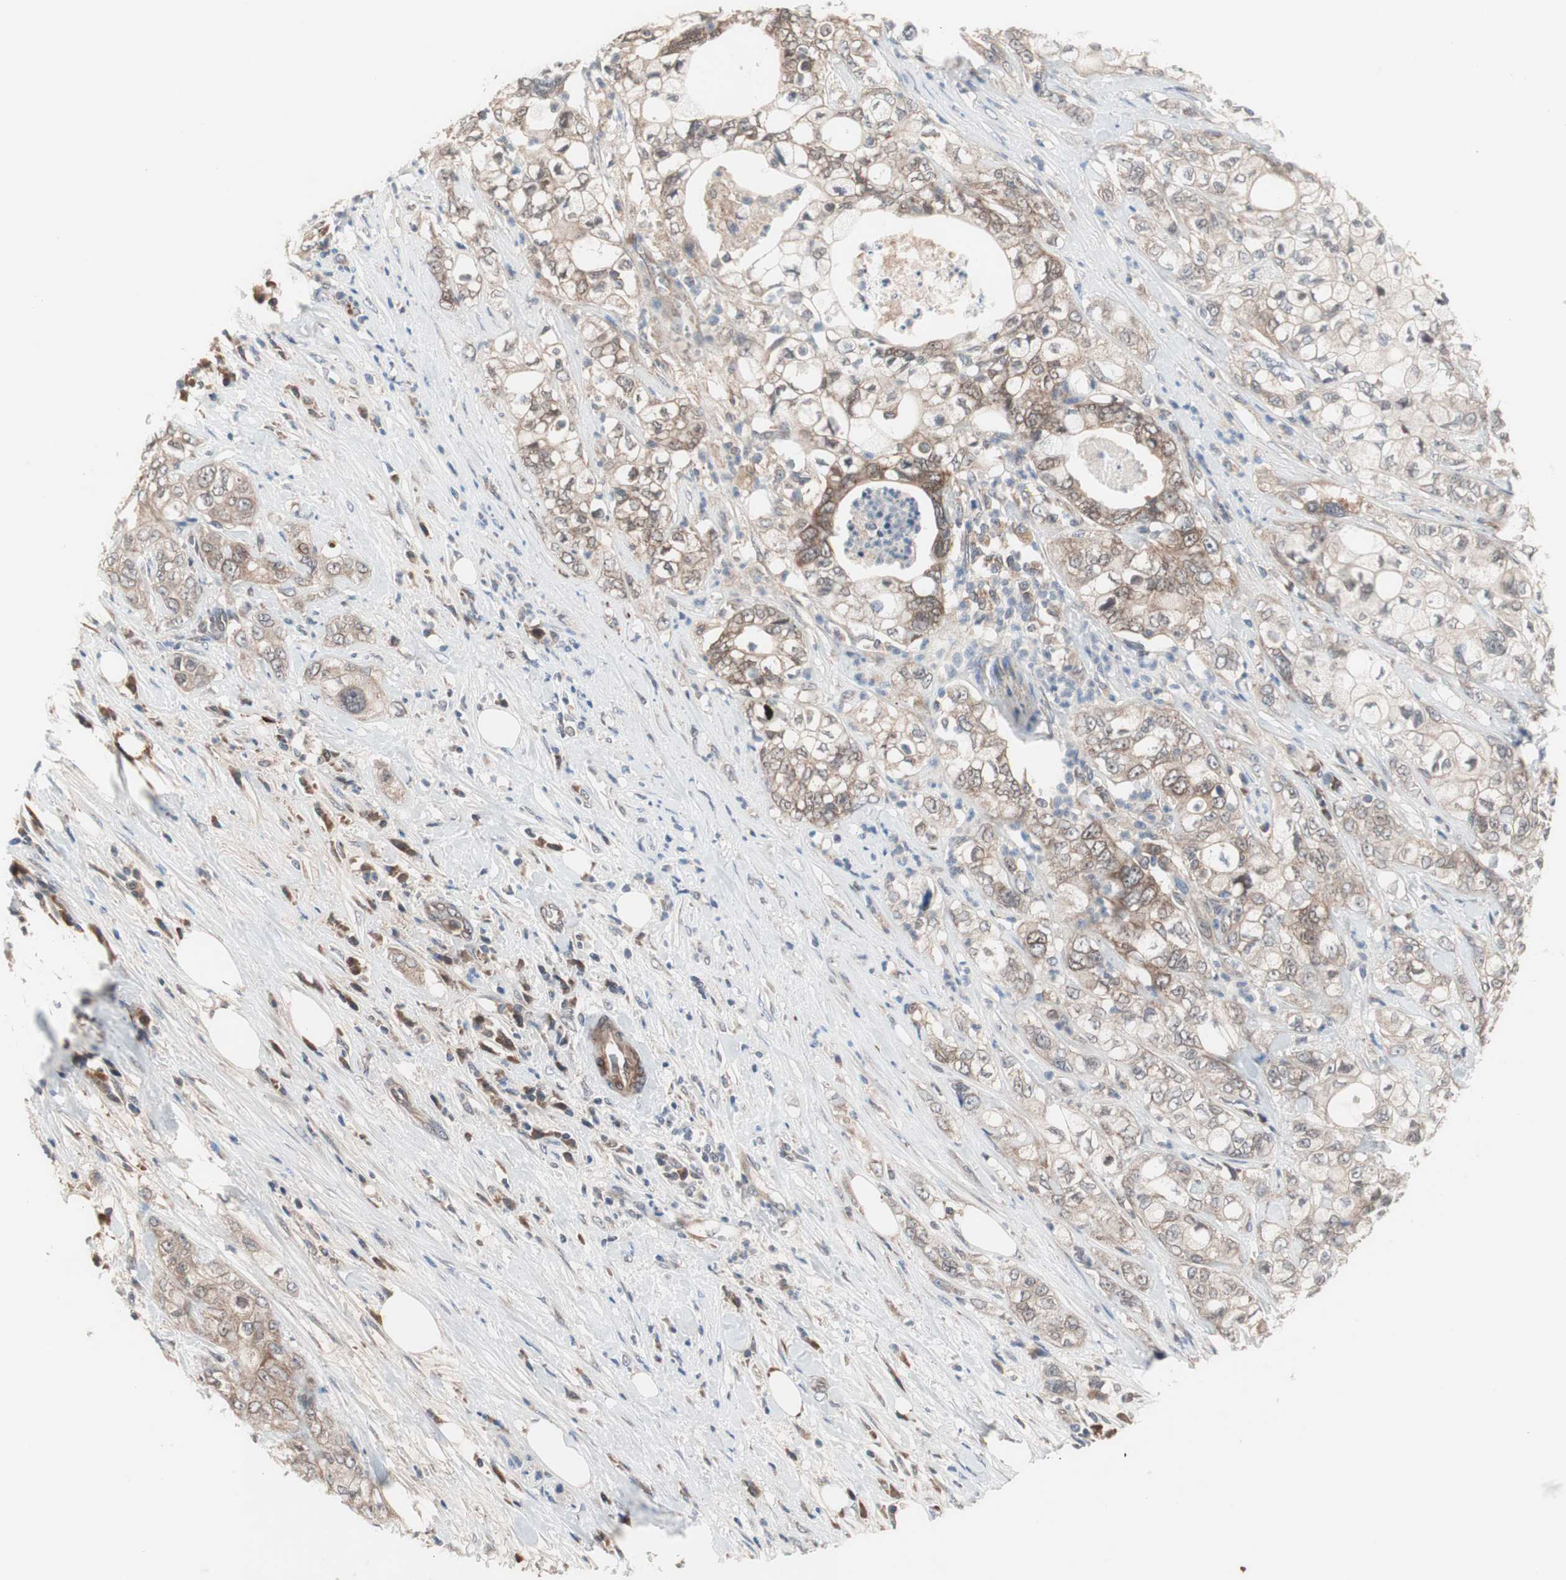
{"staining": {"intensity": "moderate", "quantity": ">75%", "location": "cytoplasmic/membranous"}, "tissue": "pancreatic cancer", "cell_type": "Tumor cells", "image_type": "cancer", "snomed": [{"axis": "morphology", "description": "Adenocarcinoma, NOS"}, {"axis": "topography", "description": "Pancreas"}], "caption": "Immunohistochemistry (IHC) staining of pancreatic adenocarcinoma, which reveals medium levels of moderate cytoplasmic/membranous expression in approximately >75% of tumor cells indicating moderate cytoplasmic/membranous protein positivity. The staining was performed using DAB (3,3'-diaminobenzidine) (brown) for protein detection and nuclei were counterstained in hematoxylin (blue).", "gene": "HMBS", "patient": {"sex": "male", "age": 70}}